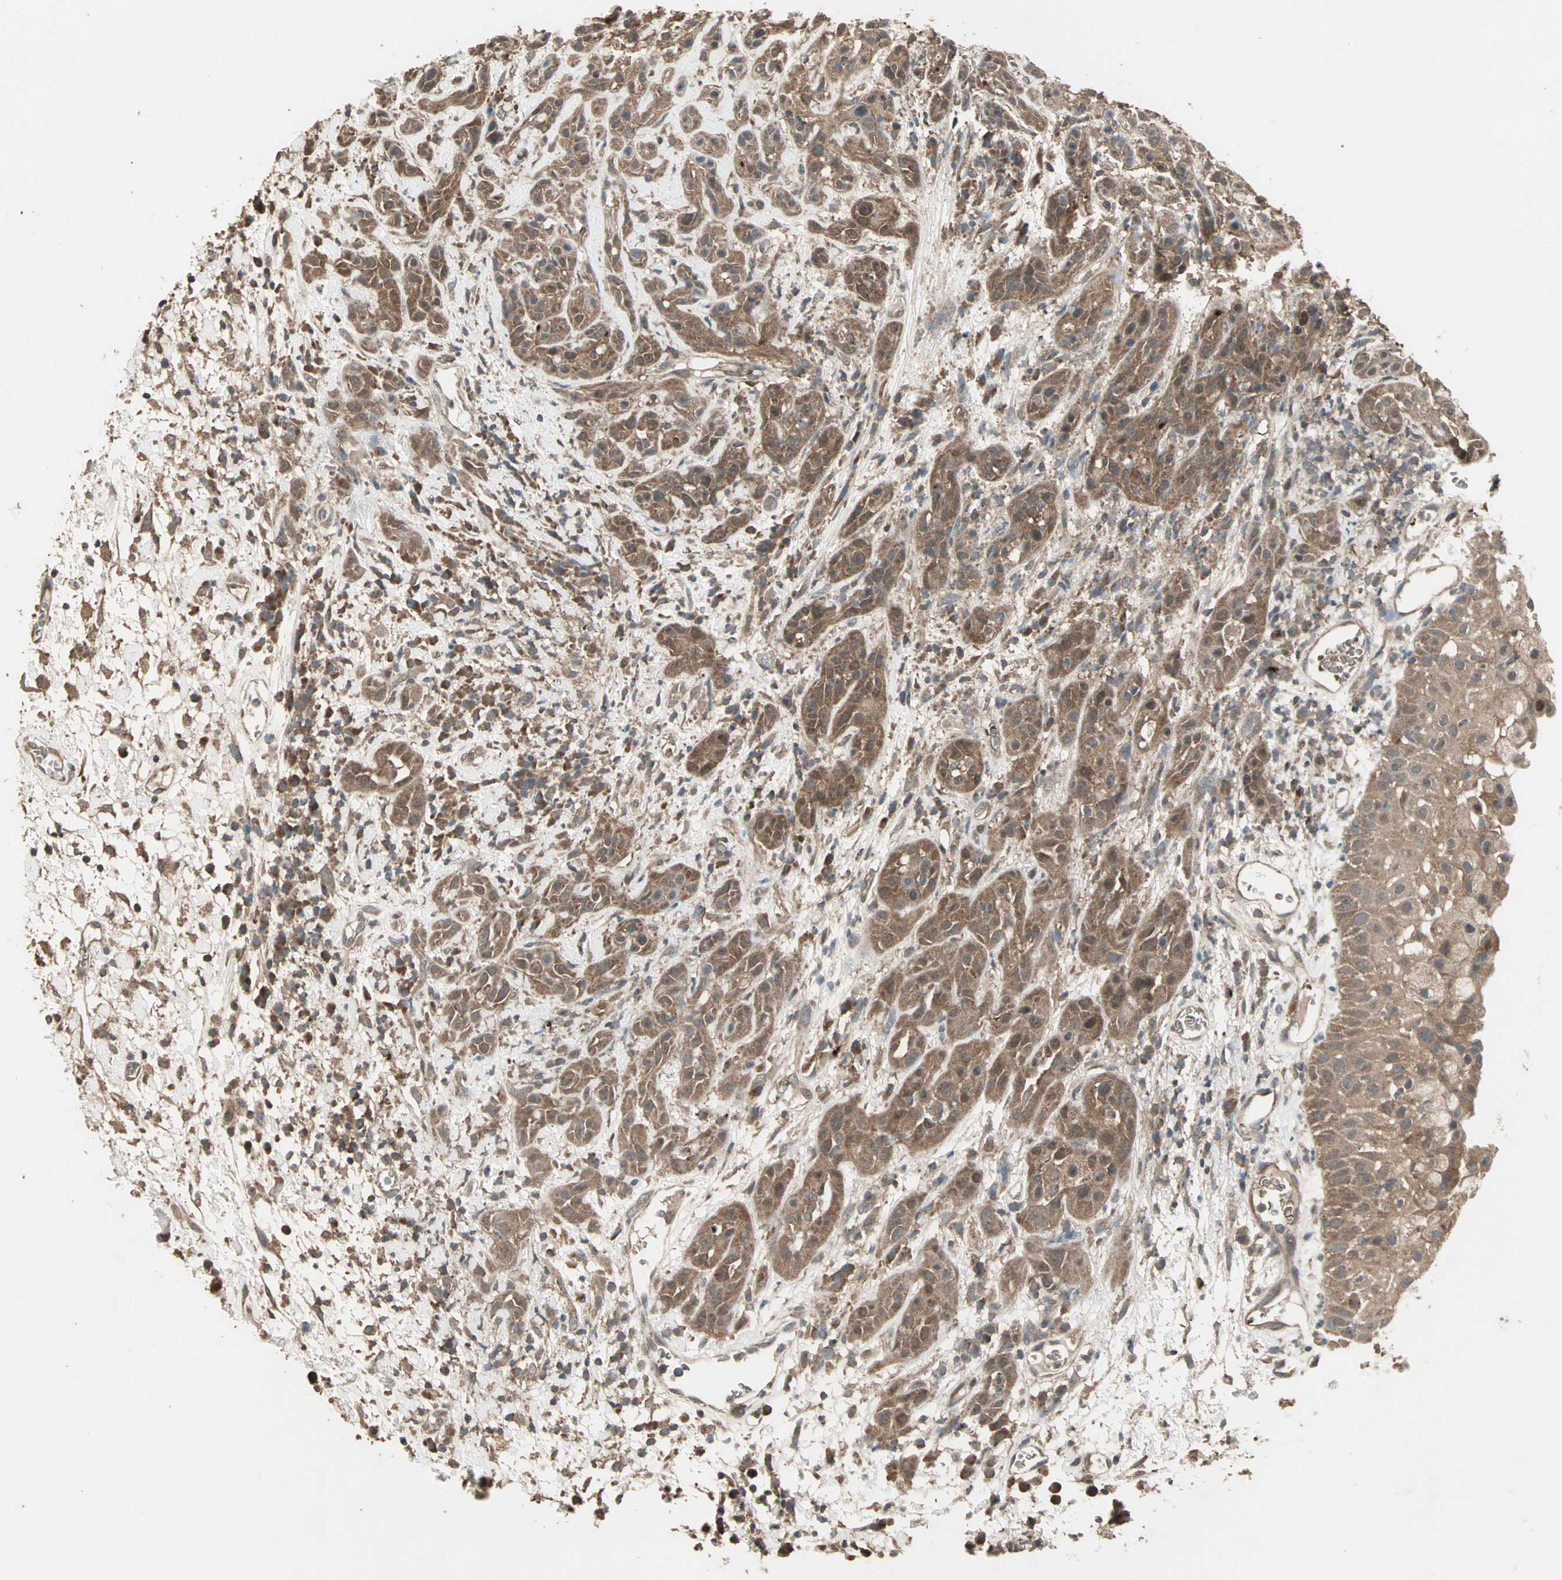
{"staining": {"intensity": "moderate", "quantity": ">75%", "location": "cytoplasmic/membranous"}, "tissue": "head and neck cancer", "cell_type": "Tumor cells", "image_type": "cancer", "snomed": [{"axis": "morphology", "description": "Squamous cell carcinoma, NOS"}, {"axis": "topography", "description": "Head-Neck"}], "caption": "Head and neck cancer (squamous cell carcinoma) stained with a protein marker demonstrates moderate staining in tumor cells.", "gene": "UBAC1", "patient": {"sex": "male", "age": 62}}